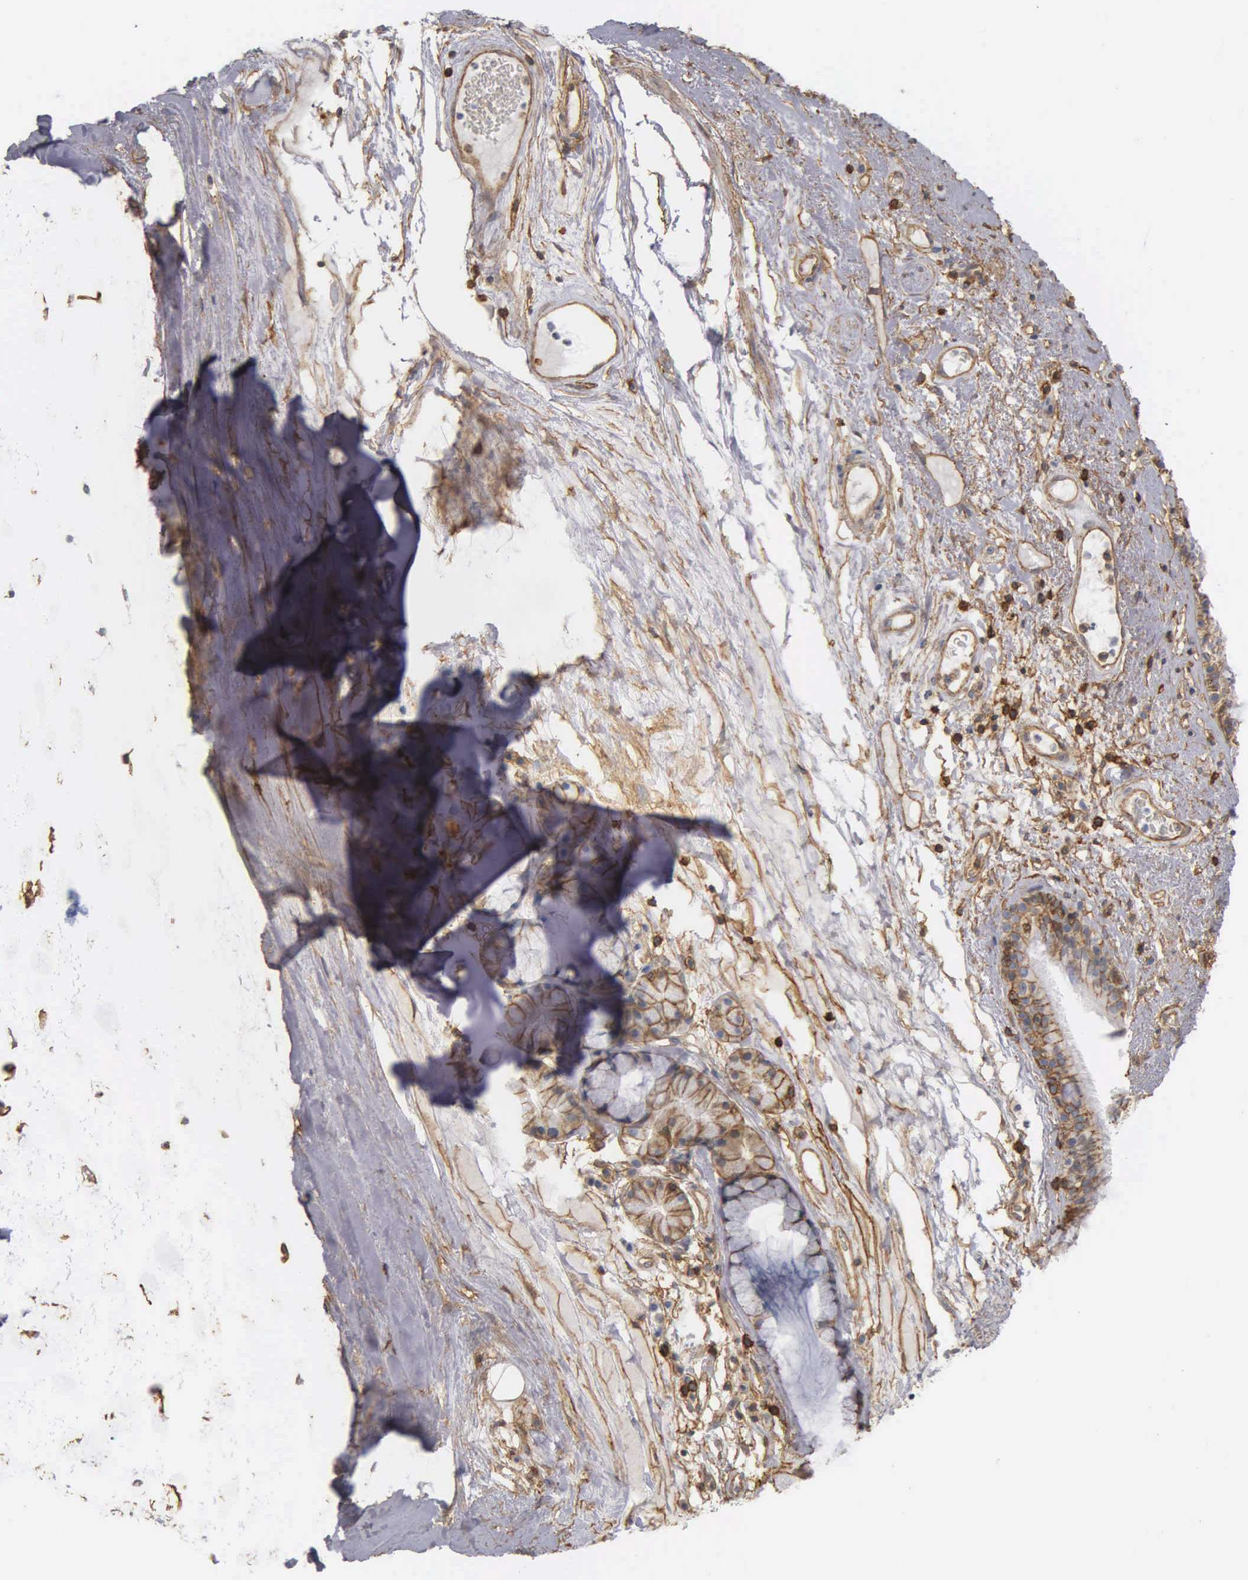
{"staining": {"intensity": "moderate", "quantity": "25%-75%", "location": "cytoplasmic/membranous"}, "tissue": "bronchus", "cell_type": "Respiratory epithelial cells", "image_type": "normal", "snomed": [{"axis": "morphology", "description": "Normal tissue, NOS"}, {"axis": "topography", "description": "Cartilage tissue"}], "caption": "Benign bronchus exhibits moderate cytoplasmic/membranous expression in about 25%-75% of respiratory epithelial cells, visualized by immunohistochemistry.", "gene": "CD99", "patient": {"sex": "female", "age": 63}}